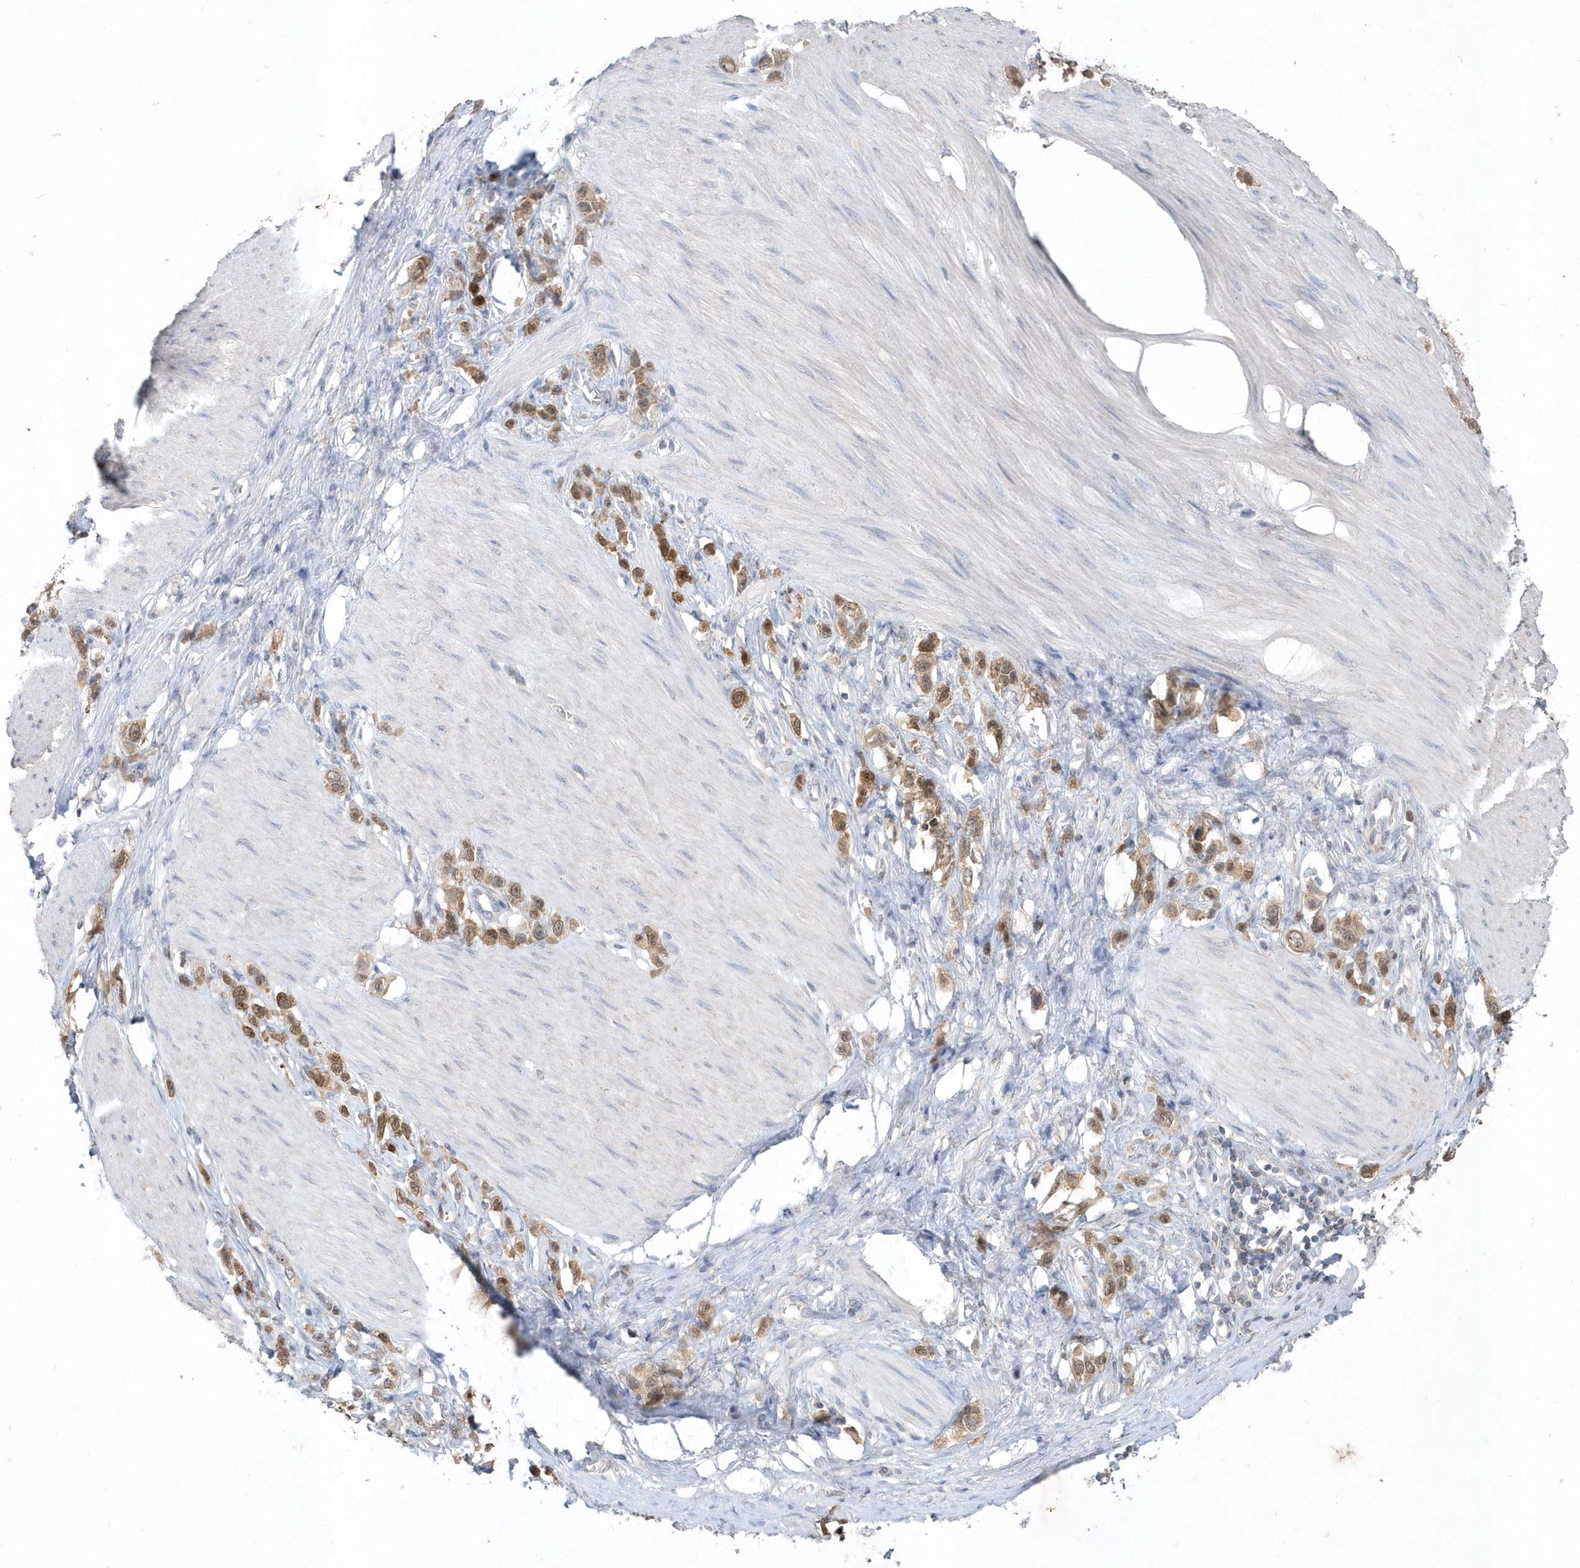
{"staining": {"intensity": "moderate", "quantity": ">75%", "location": "cytoplasmic/membranous,nuclear"}, "tissue": "stomach cancer", "cell_type": "Tumor cells", "image_type": "cancer", "snomed": [{"axis": "morphology", "description": "Adenocarcinoma, NOS"}, {"axis": "topography", "description": "Stomach"}], "caption": "This micrograph demonstrates stomach cancer stained with immunohistochemistry to label a protein in brown. The cytoplasmic/membranous and nuclear of tumor cells show moderate positivity for the protein. Nuclei are counter-stained blue.", "gene": "AKR7A2", "patient": {"sex": "female", "age": 65}}